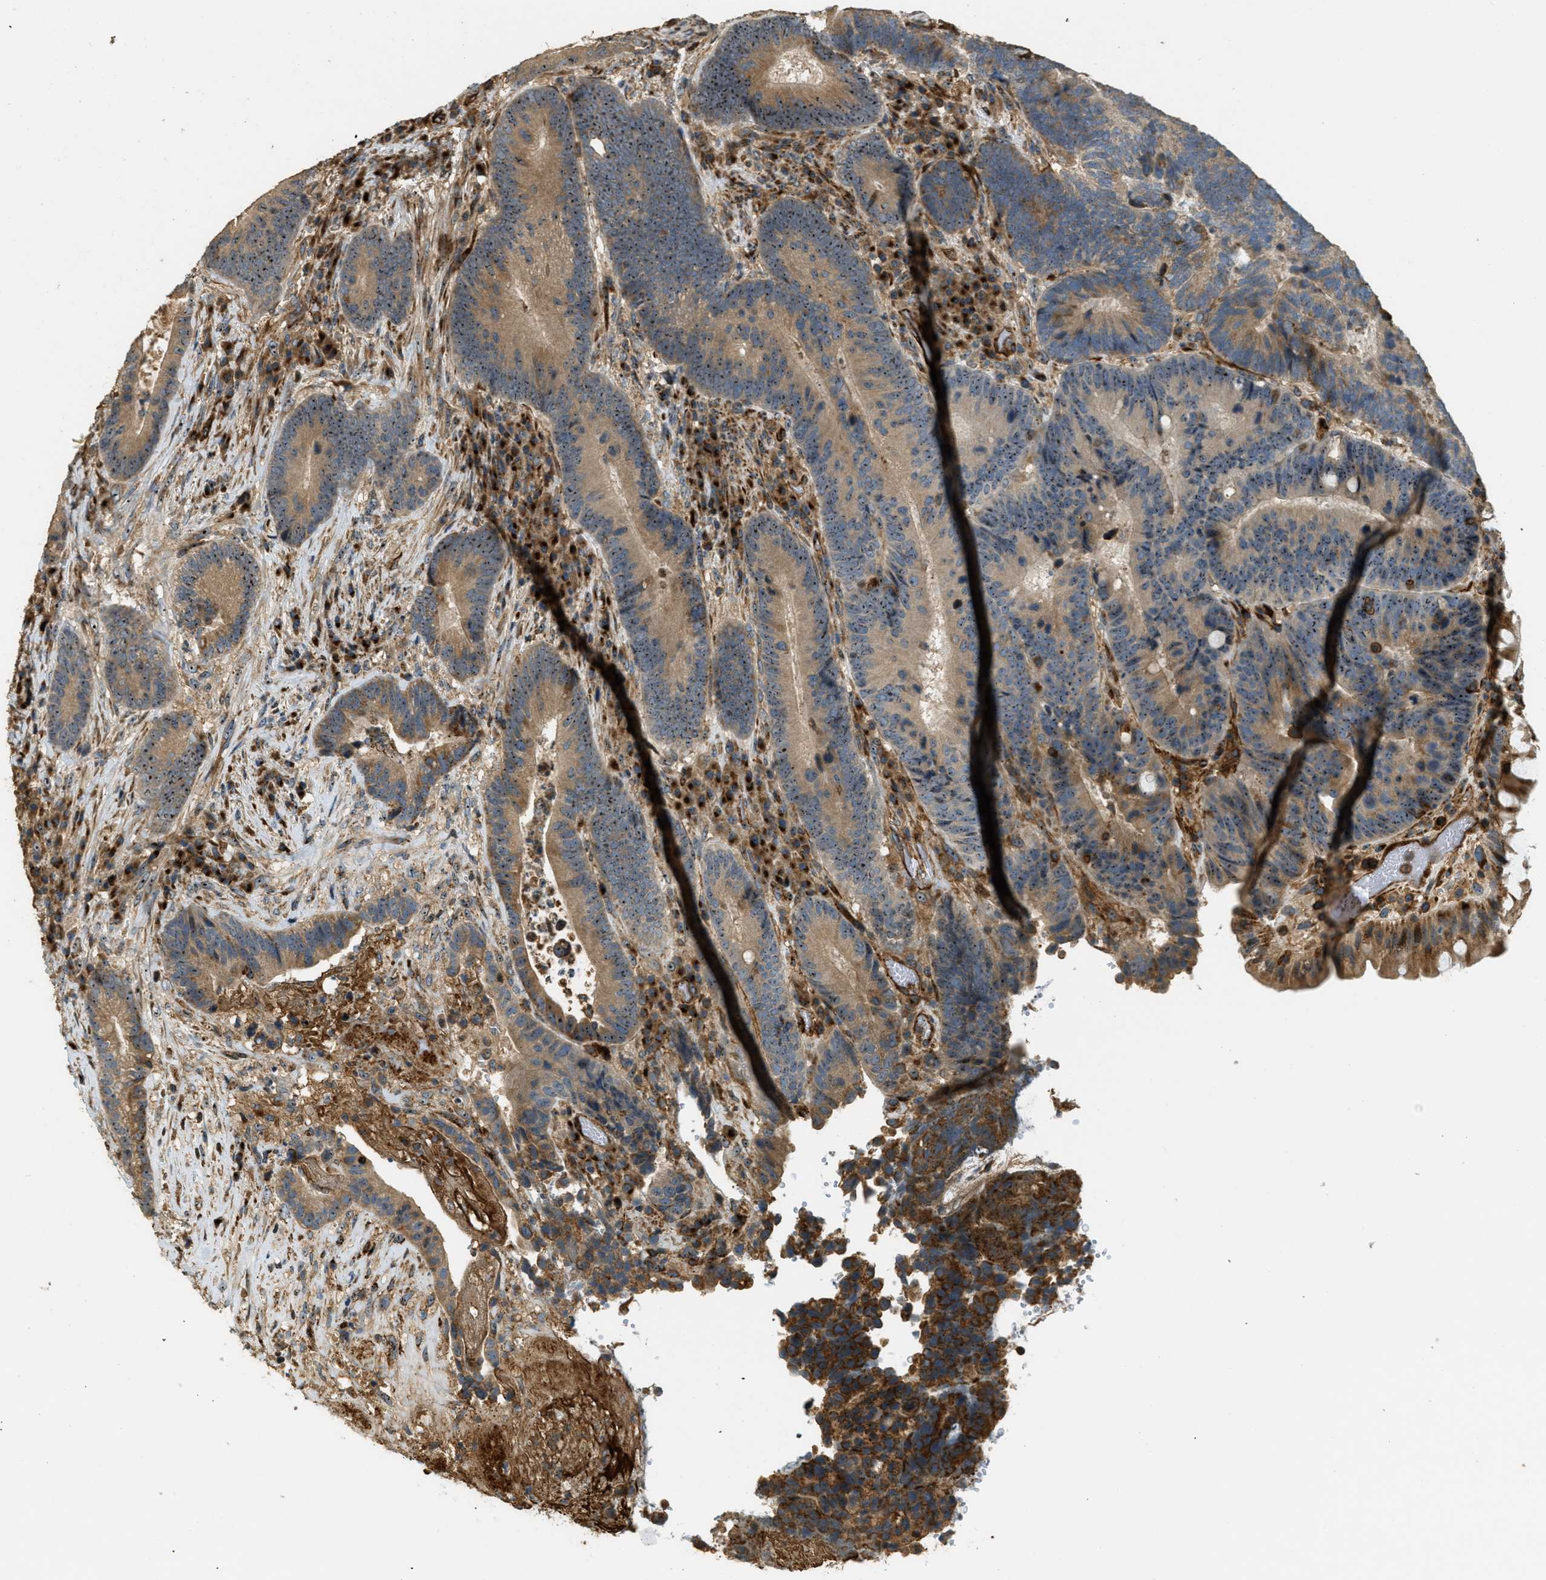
{"staining": {"intensity": "moderate", "quantity": ">75%", "location": "cytoplasmic/membranous,nuclear"}, "tissue": "colorectal cancer", "cell_type": "Tumor cells", "image_type": "cancer", "snomed": [{"axis": "morphology", "description": "Adenocarcinoma, NOS"}, {"axis": "topography", "description": "Rectum"}], "caption": "DAB immunohistochemical staining of colorectal adenocarcinoma reveals moderate cytoplasmic/membranous and nuclear protein staining in approximately >75% of tumor cells.", "gene": "LRP12", "patient": {"sex": "female", "age": 89}}